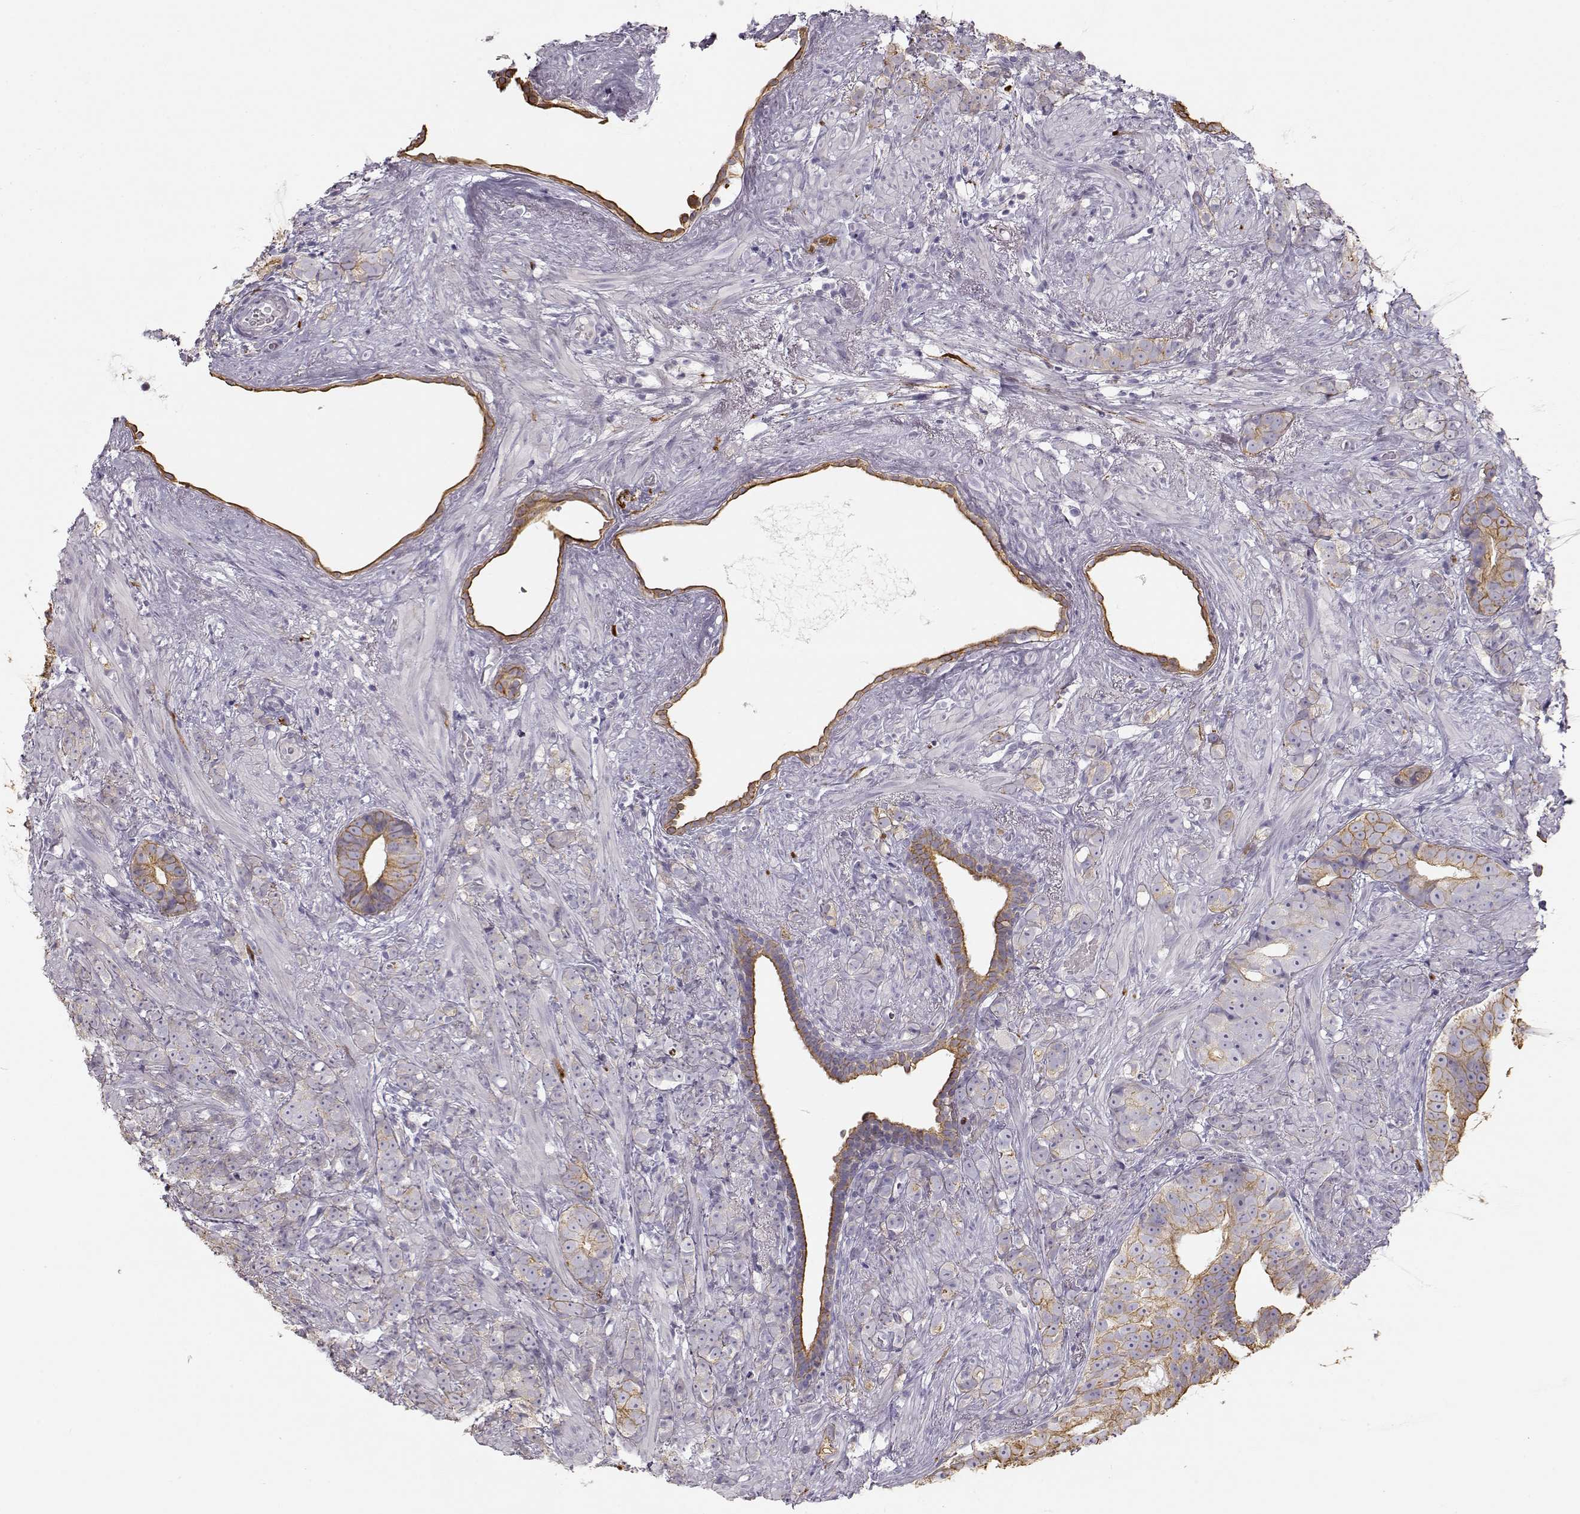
{"staining": {"intensity": "weak", "quantity": "25%-75%", "location": "cytoplasmic/membranous"}, "tissue": "prostate cancer", "cell_type": "Tumor cells", "image_type": "cancer", "snomed": [{"axis": "morphology", "description": "Adenocarcinoma, High grade"}, {"axis": "topography", "description": "Prostate"}], "caption": "Immunohistochemistry of prostate cancer (high-grade adenocarcinoma) exhibits low levels of weak cytoplasmic/membranous positivity in about 25%-75% of tumor cells.", "gene": "S100B", "patient": {"sex": "male", "age": 81}}